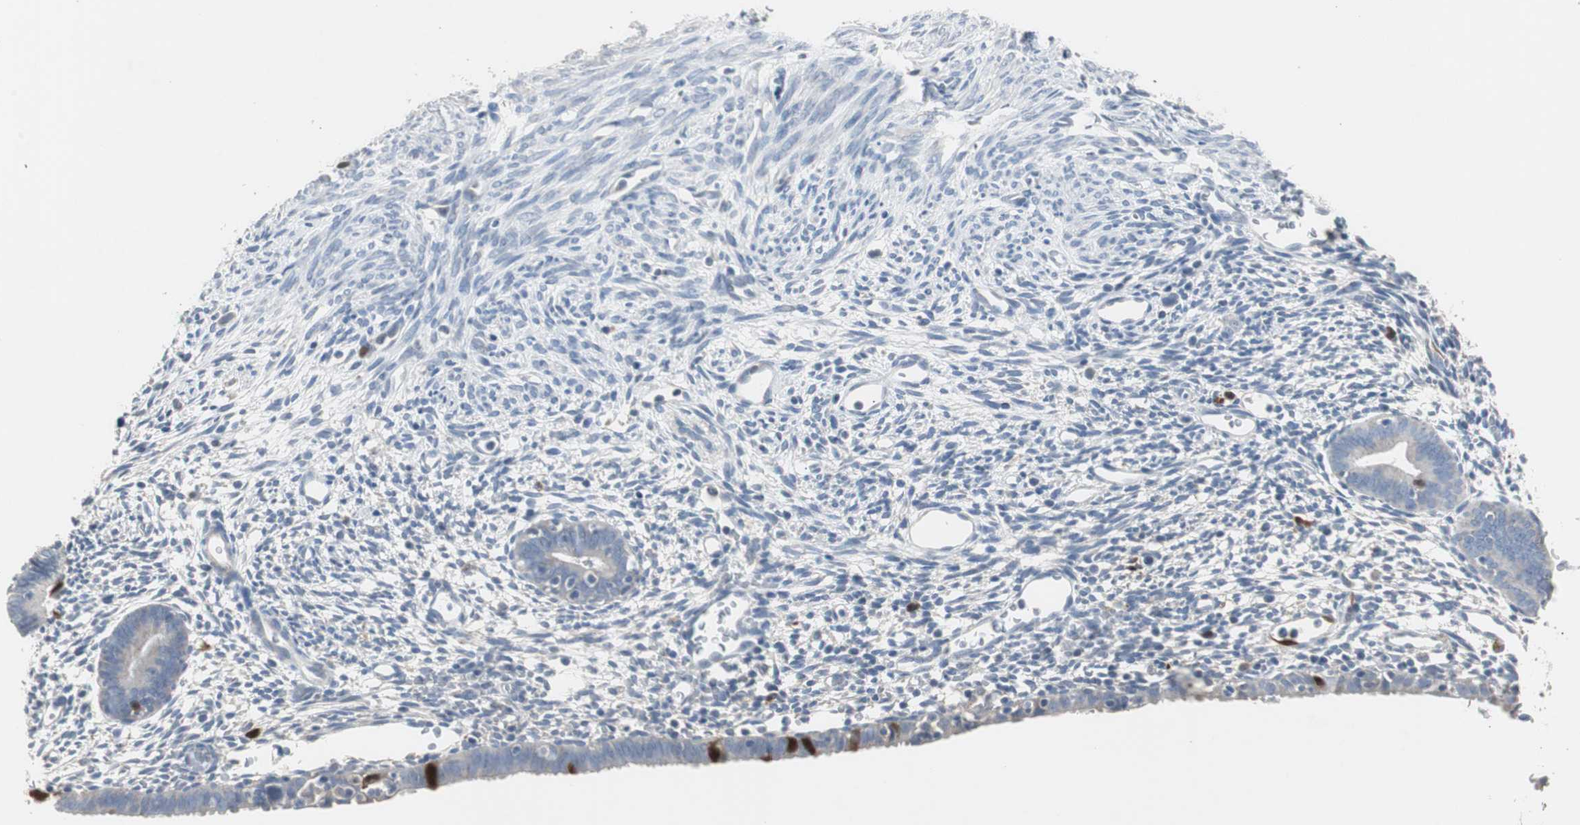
{"staining": {"intensity": "negative", "quantity": "none", "location": "none"}, "tissue": "endometrium", "cell_type": "Cells in endometrial stroma", "image_type": "normal", "snomed": [{"axis": "morphology", "description": "Normal tissue, NOS"}, {"axis": "morphology", "description": "Atrophy, NOS"}, {"axis": "topography", "description": "Uterus"}, {"axis": "topography", "description": "Endometrium"}], "caption": "DAB (3,3'-diaminobenzidine) immunohistochemical staining of benign endometrium exhibits no significant staining in cells in endometrial stroma. (Stains: DAB immunohistochemistry with hematoxylin counter stain, Microscopy: brightfield microscopy at high magnification).", "gene": "TK1", "patient": {"sex": "female", "age": 68}}